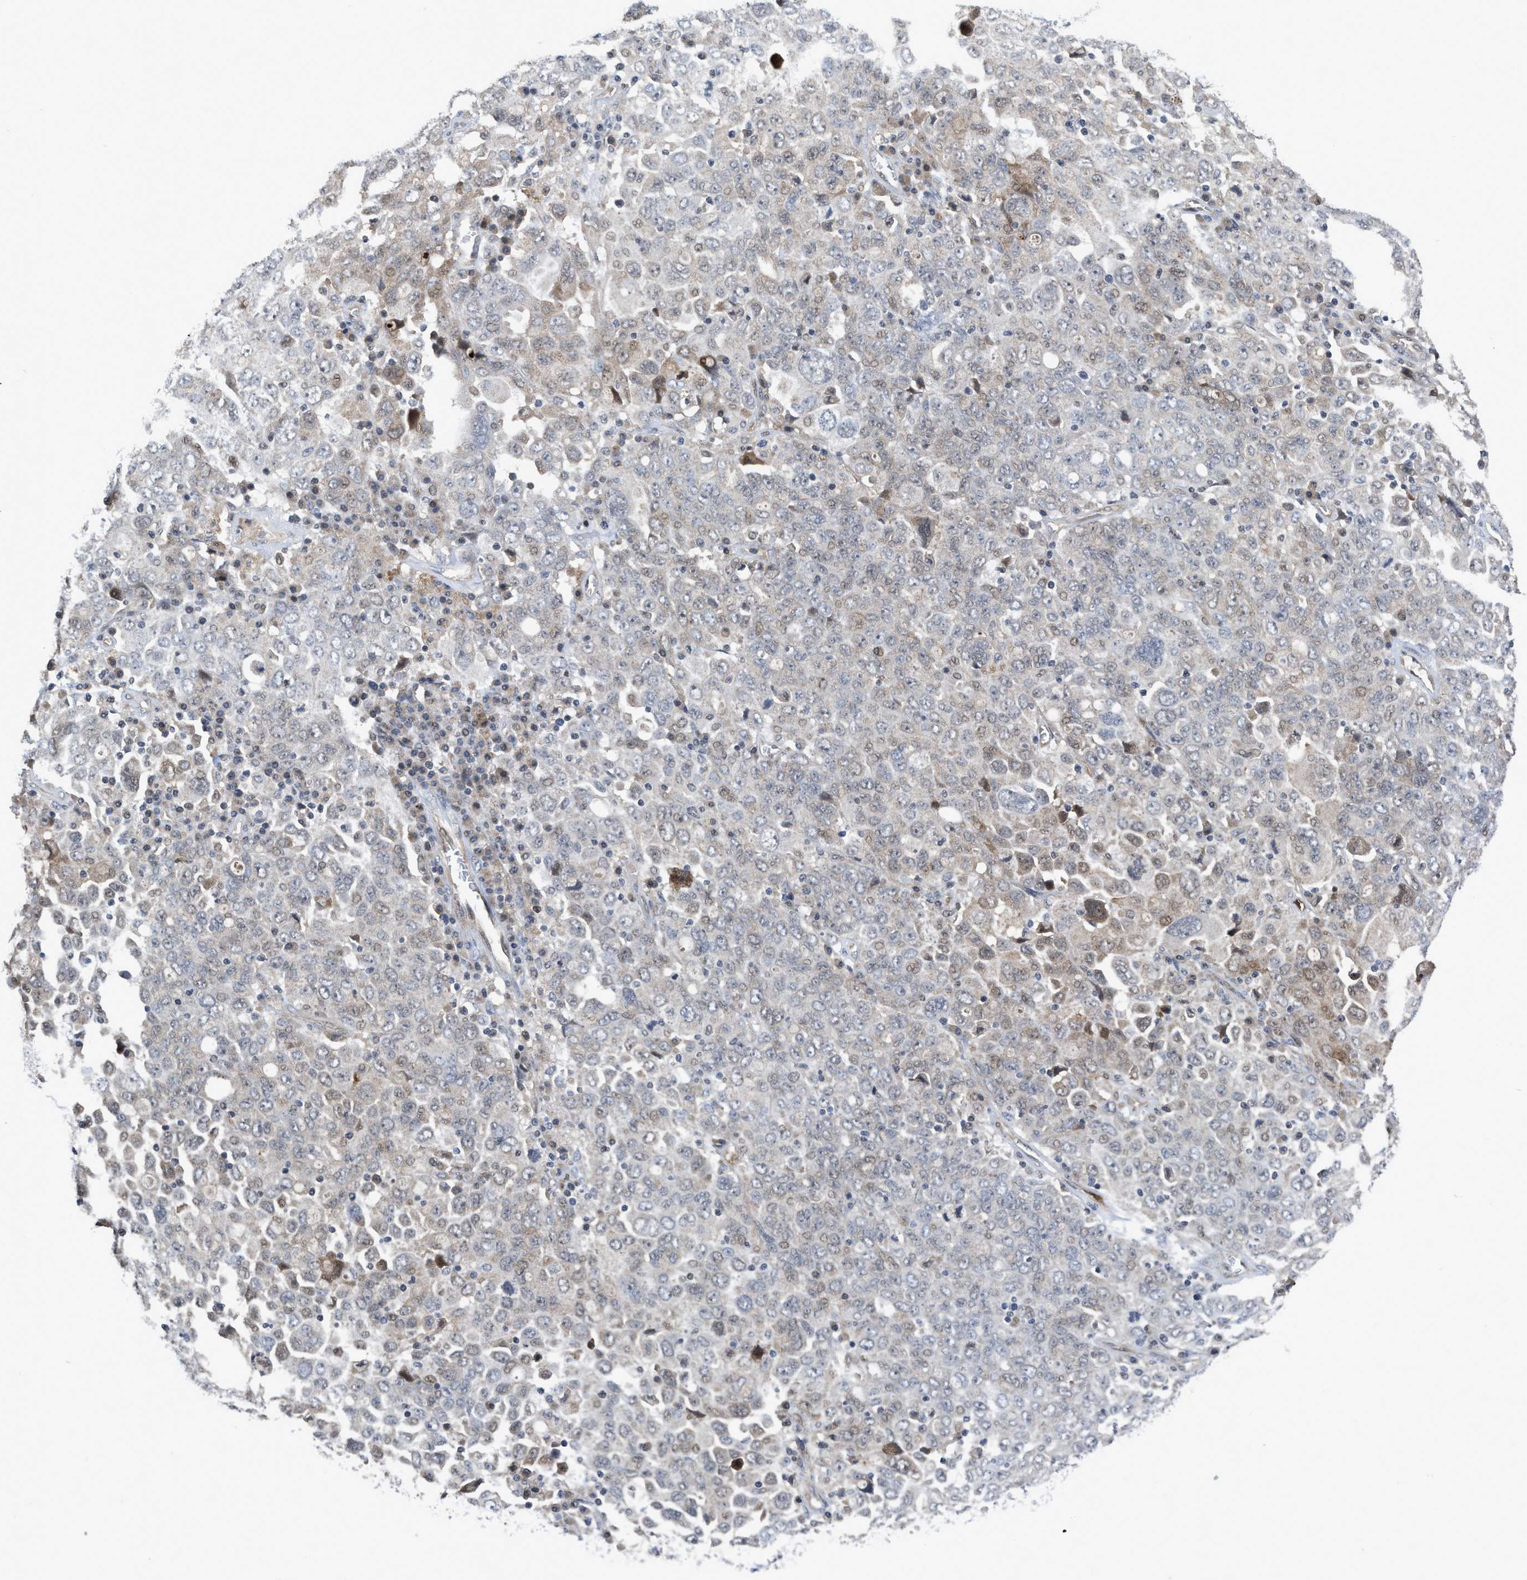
{"staining": {"intensity": "negative", "quantity": "none", "location": "none"}, "tissue": "ovarian cancer", "cell_type": "Tumor cells", "image_type": "cancer", "snomed": [{"axis": "morphology", "description": "Carcinoma, endometroid"}, {"axis": "topography", "description": "Ovary"}], "caption": "A high-resolution histopathology image shows immunohistochemistry (IHC) staining of ovarian endometroid carcinoma, which shows no significant staining in tumor cells.", "gene": "LDAF1", "patient": {"sex": "female", "age": 62}}